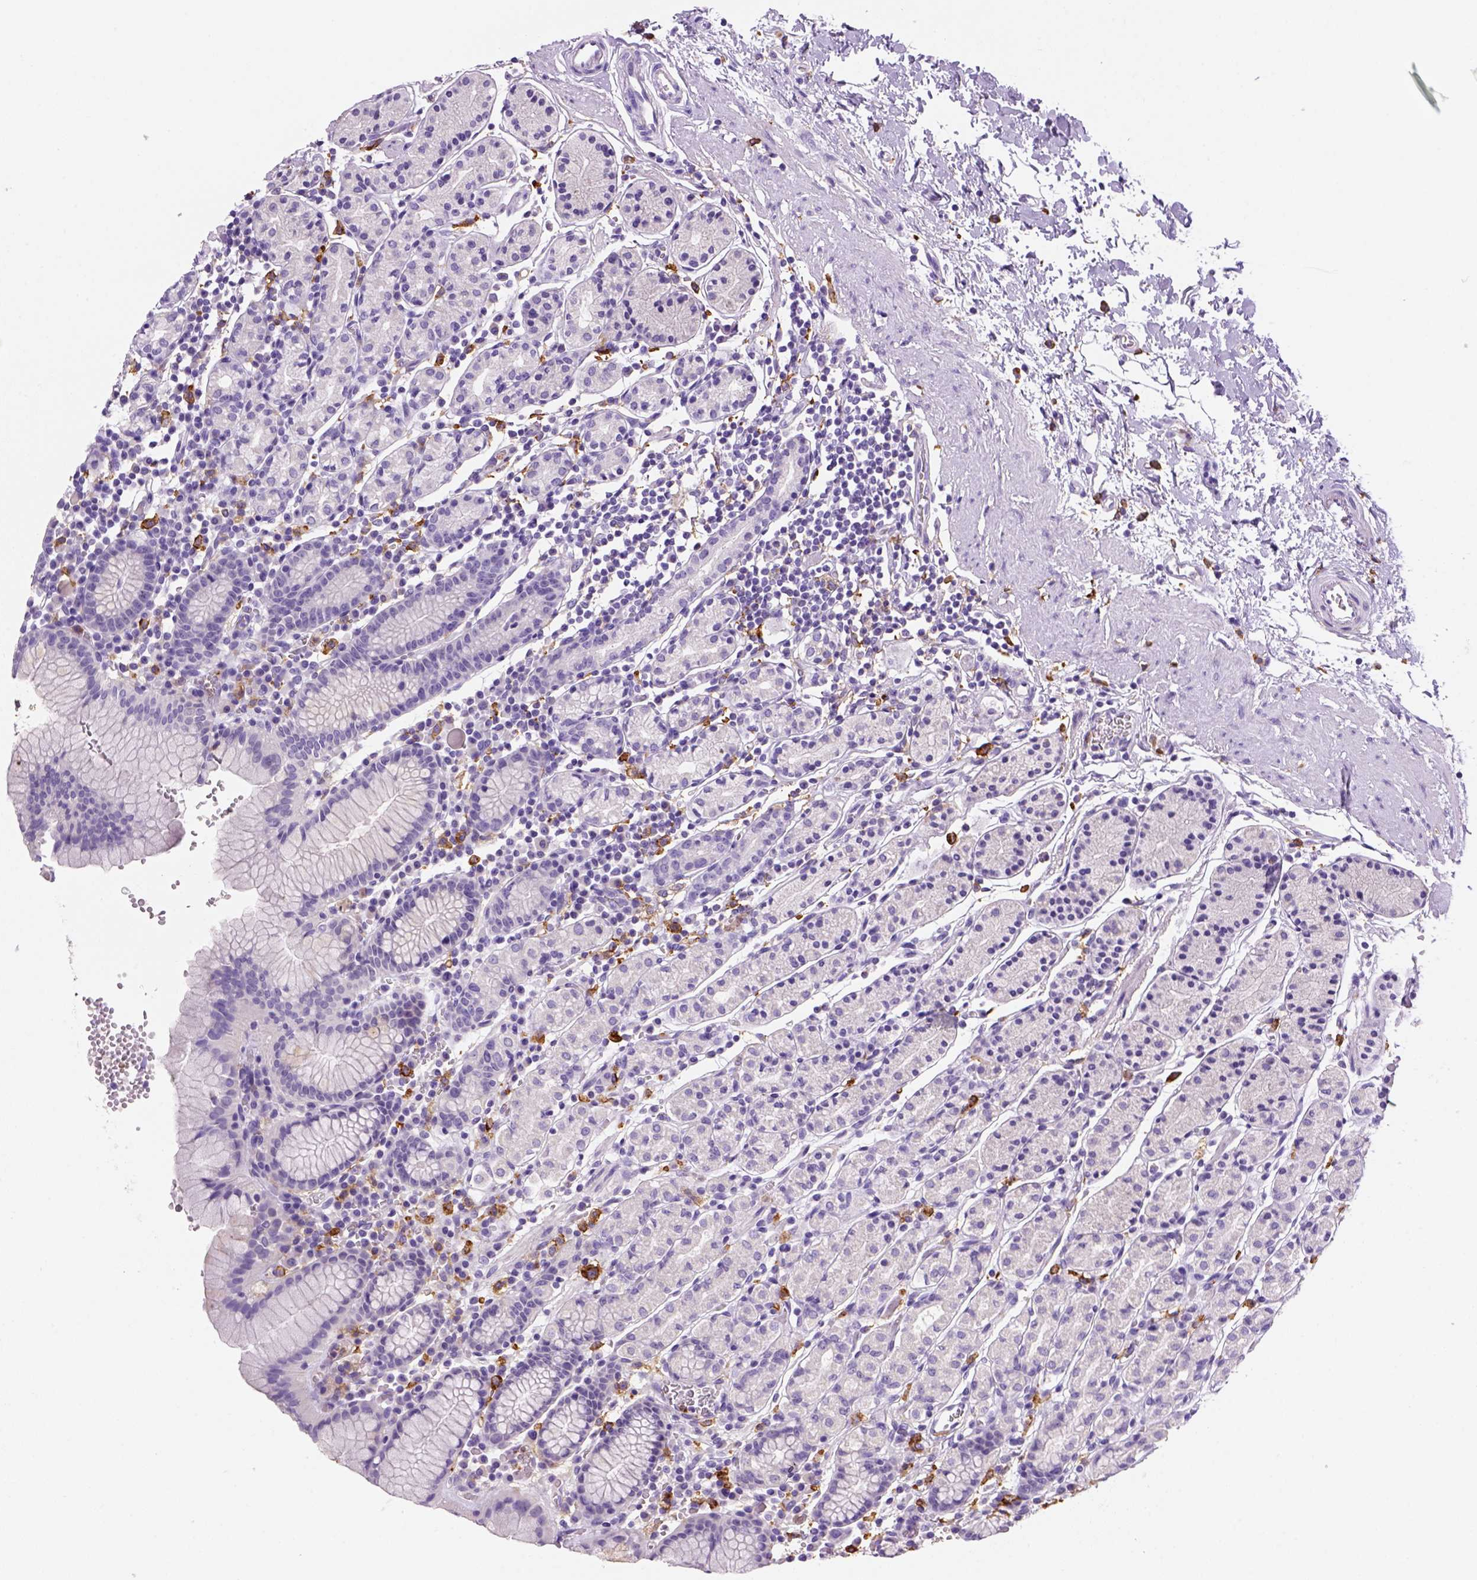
{"staining": {"intensity": "negative", "quantity": "none", "location": "none"}, "tissue": "stomach", "cell_type": "Glandular cells", "image_type": "normal", "snomed": [{"axis": "morphology", "description": "Normal tissue, NOS"}, {"axis": "topography", "description": "Stomach, upper"}, {"axis": "topography", "description": "Stomach"}], "caption": "DAB (3,3'-diaminobenzidine) immunohistochemical staining of benign human stomach reveals no significant positivity in glandular cells.", "gene": "CD14", "patient": {"sex": "male", "age": 62}}